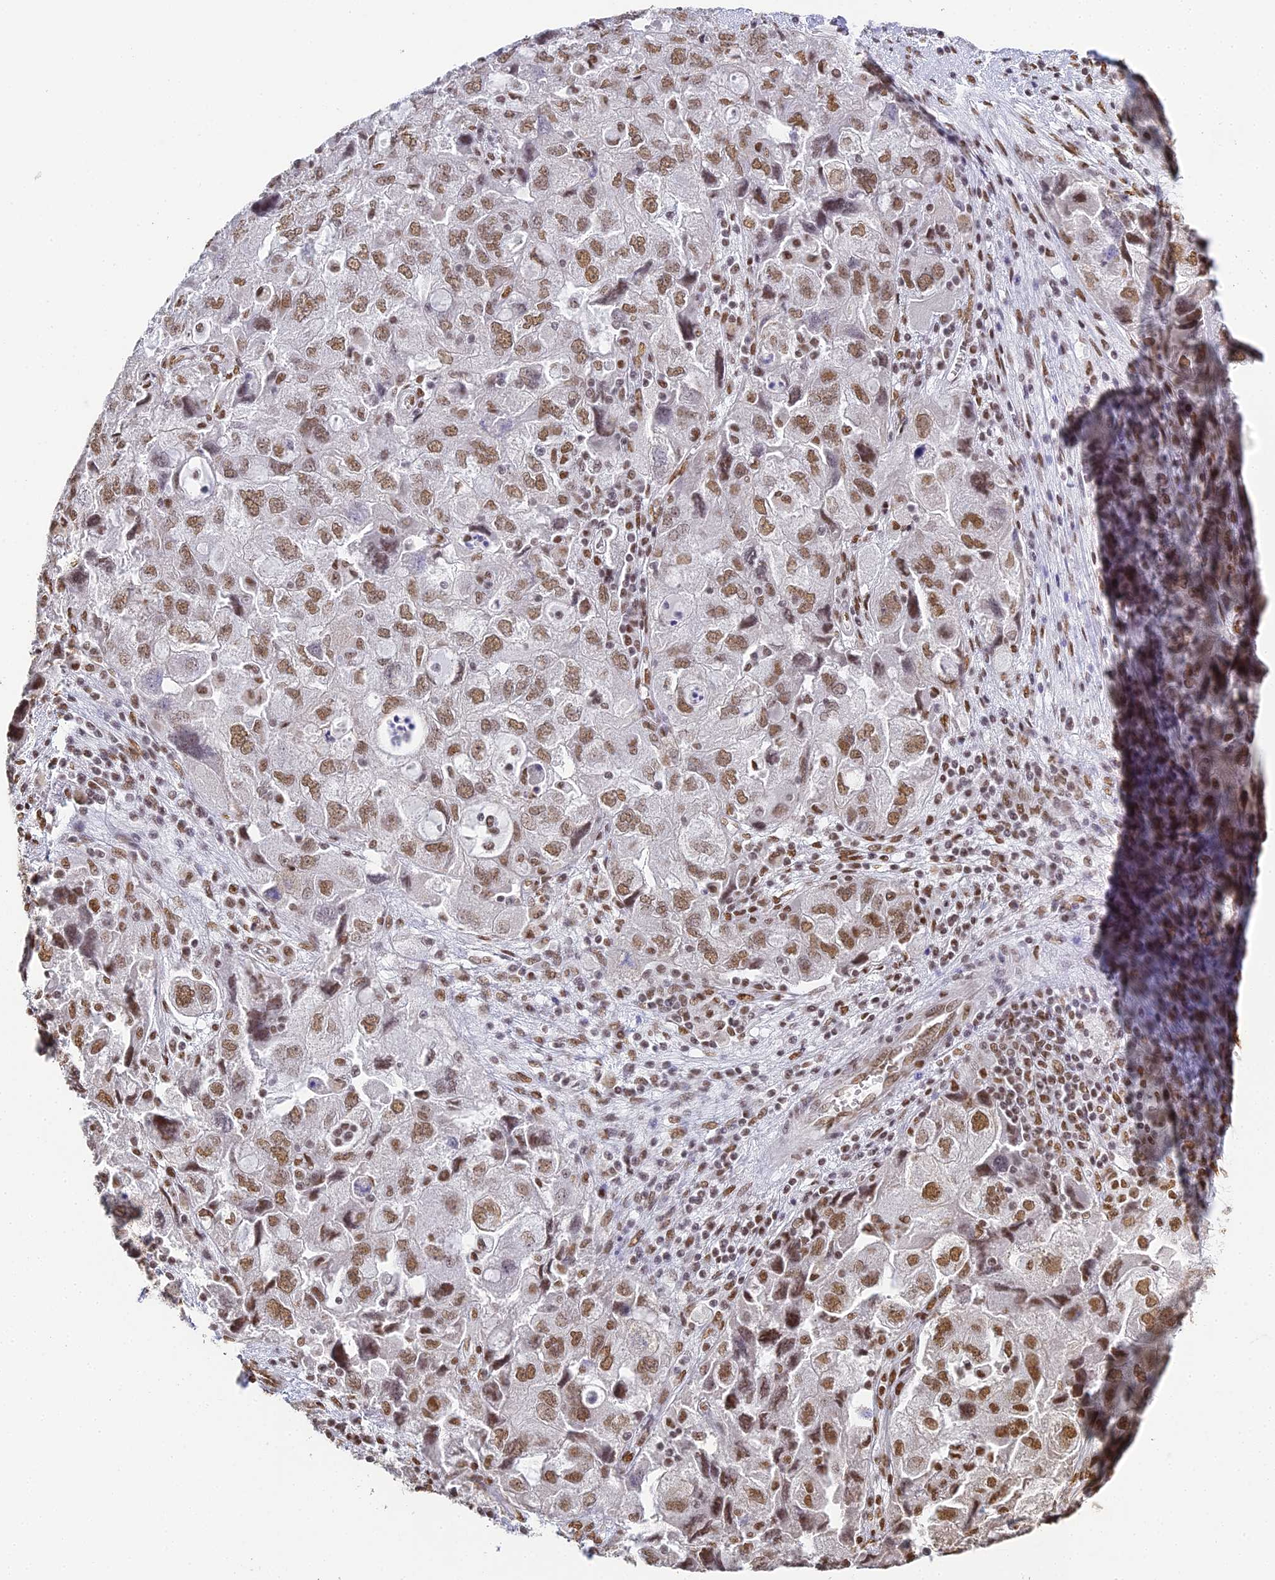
{"staining": {"intensity": "moderate", "quantity": ">75%", "location": "nuclear"}, "tissue": "ovarian cancer", "cell_type": "Tumor cells", "image_type": "cancer", "snomed": [{"axis": "morphology", "description": "Carcinoma, NOS"}, {"axis": "morphology", "description": "Cystadenocarcinoma, serous, NOS"}, {"axis": "topography", "description": "Ovary"}], "caption": "A histopathology image of human carcinoma (ovarian) stained for a protein reveals moderate nuclear brown staining in tumor cells.", "gene": "HNRNPA1", "patient": {"sex": "female", "age": 69}}